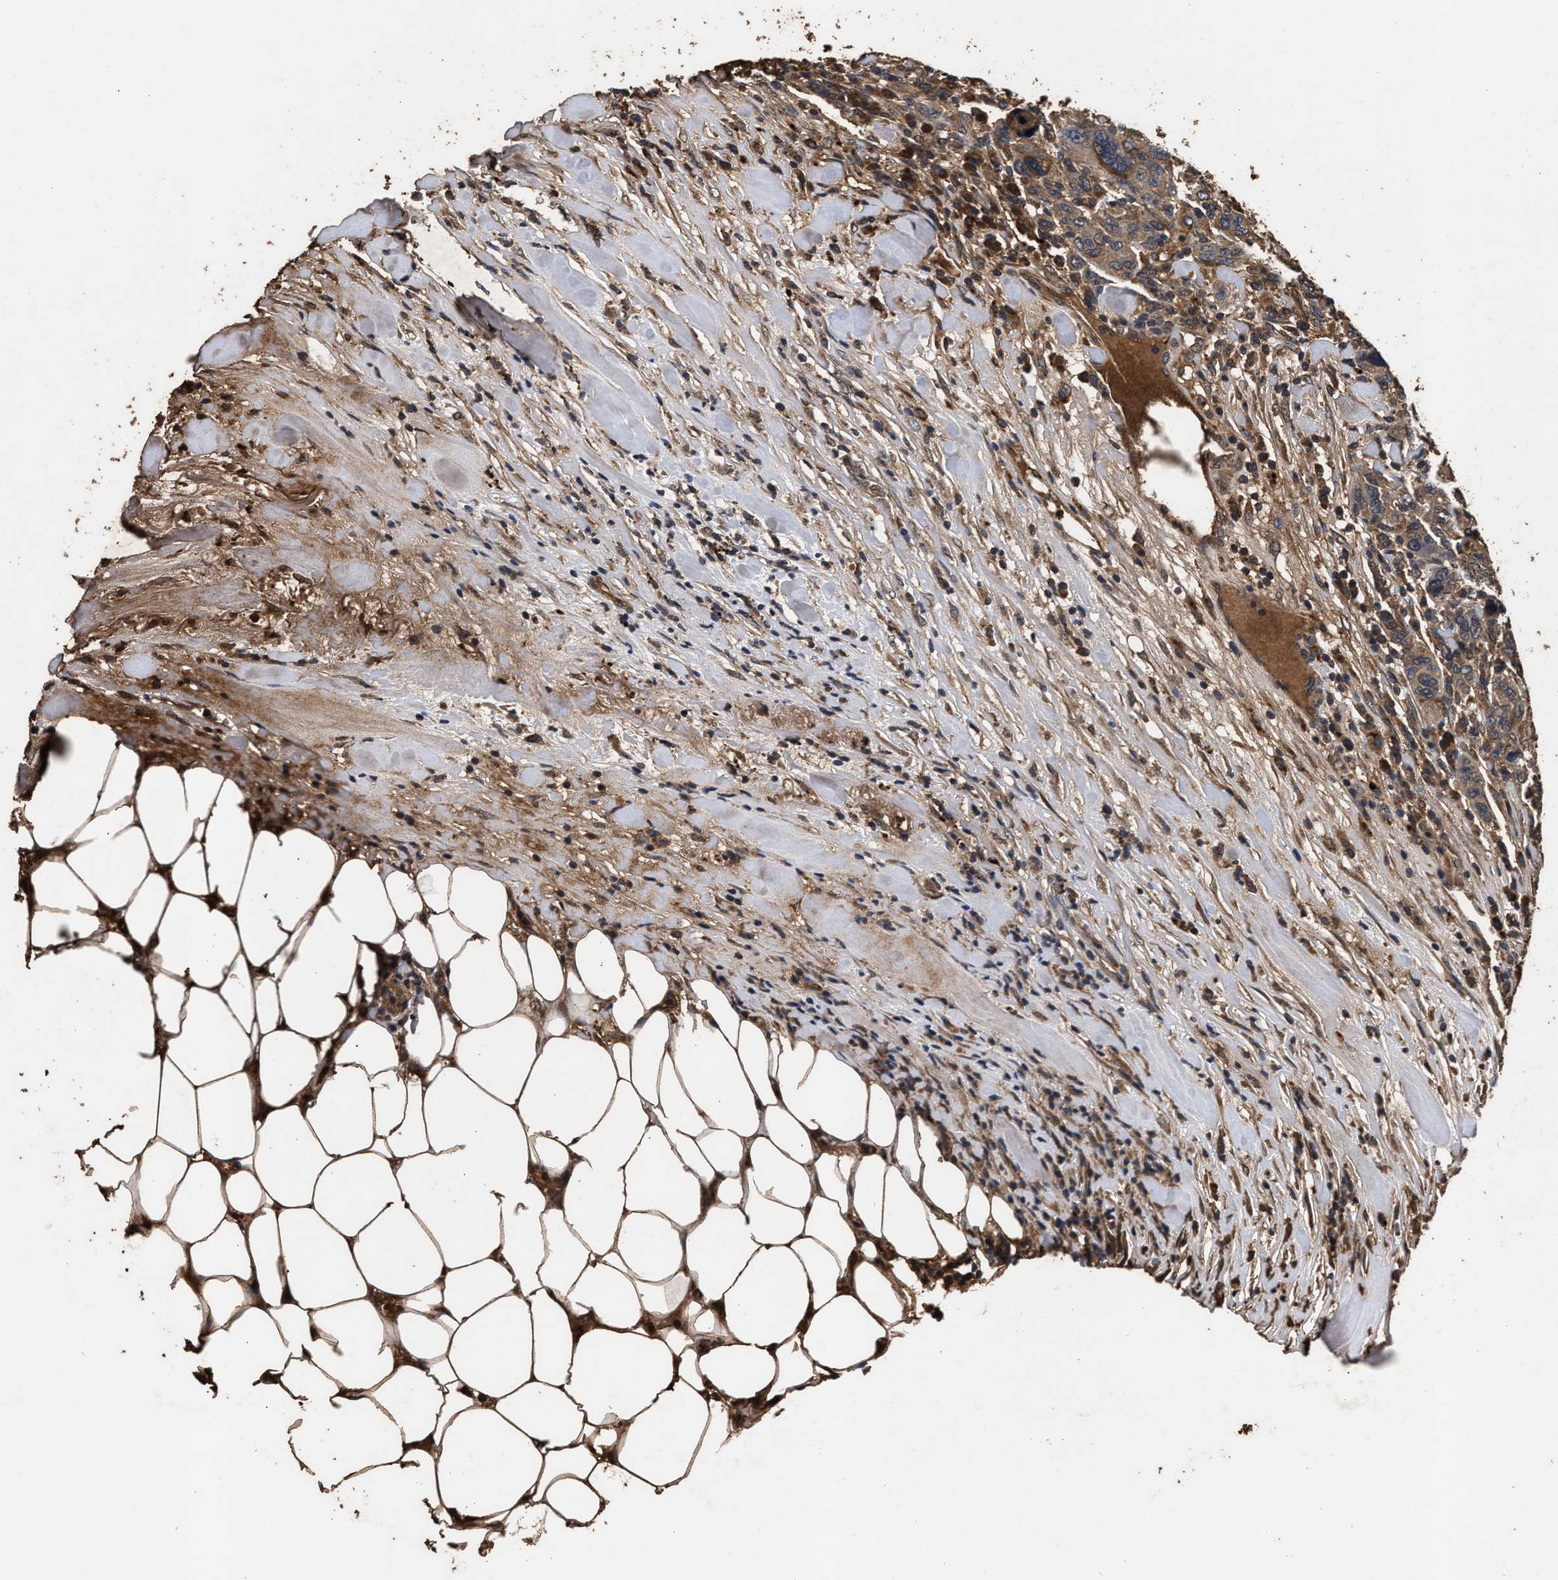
{"staining": {"intensity": "weak", "quantity": "25%-75%", "location": "cytoplasmic/membranous"}, "tissue": "breast cancer", "cell_type": "Tumor cells", "image_type": "cancer", "snomed": [{"axis": "morphology", "description": "Duct carcinoma"}, {"axis": "topography", "description": "Breast"}], "caption": "Immunohistochemical staining of breast invasive ductal carcinoma reveals low levels of weak cytoplasmic/membranous protein expression in approximately 25%-75% of tumor cells. (brown staining indicates protein expression, while blue staining denotes nuclei).", "gene": "KYAT1", "patient": {"sex": "female", "age": 37}}